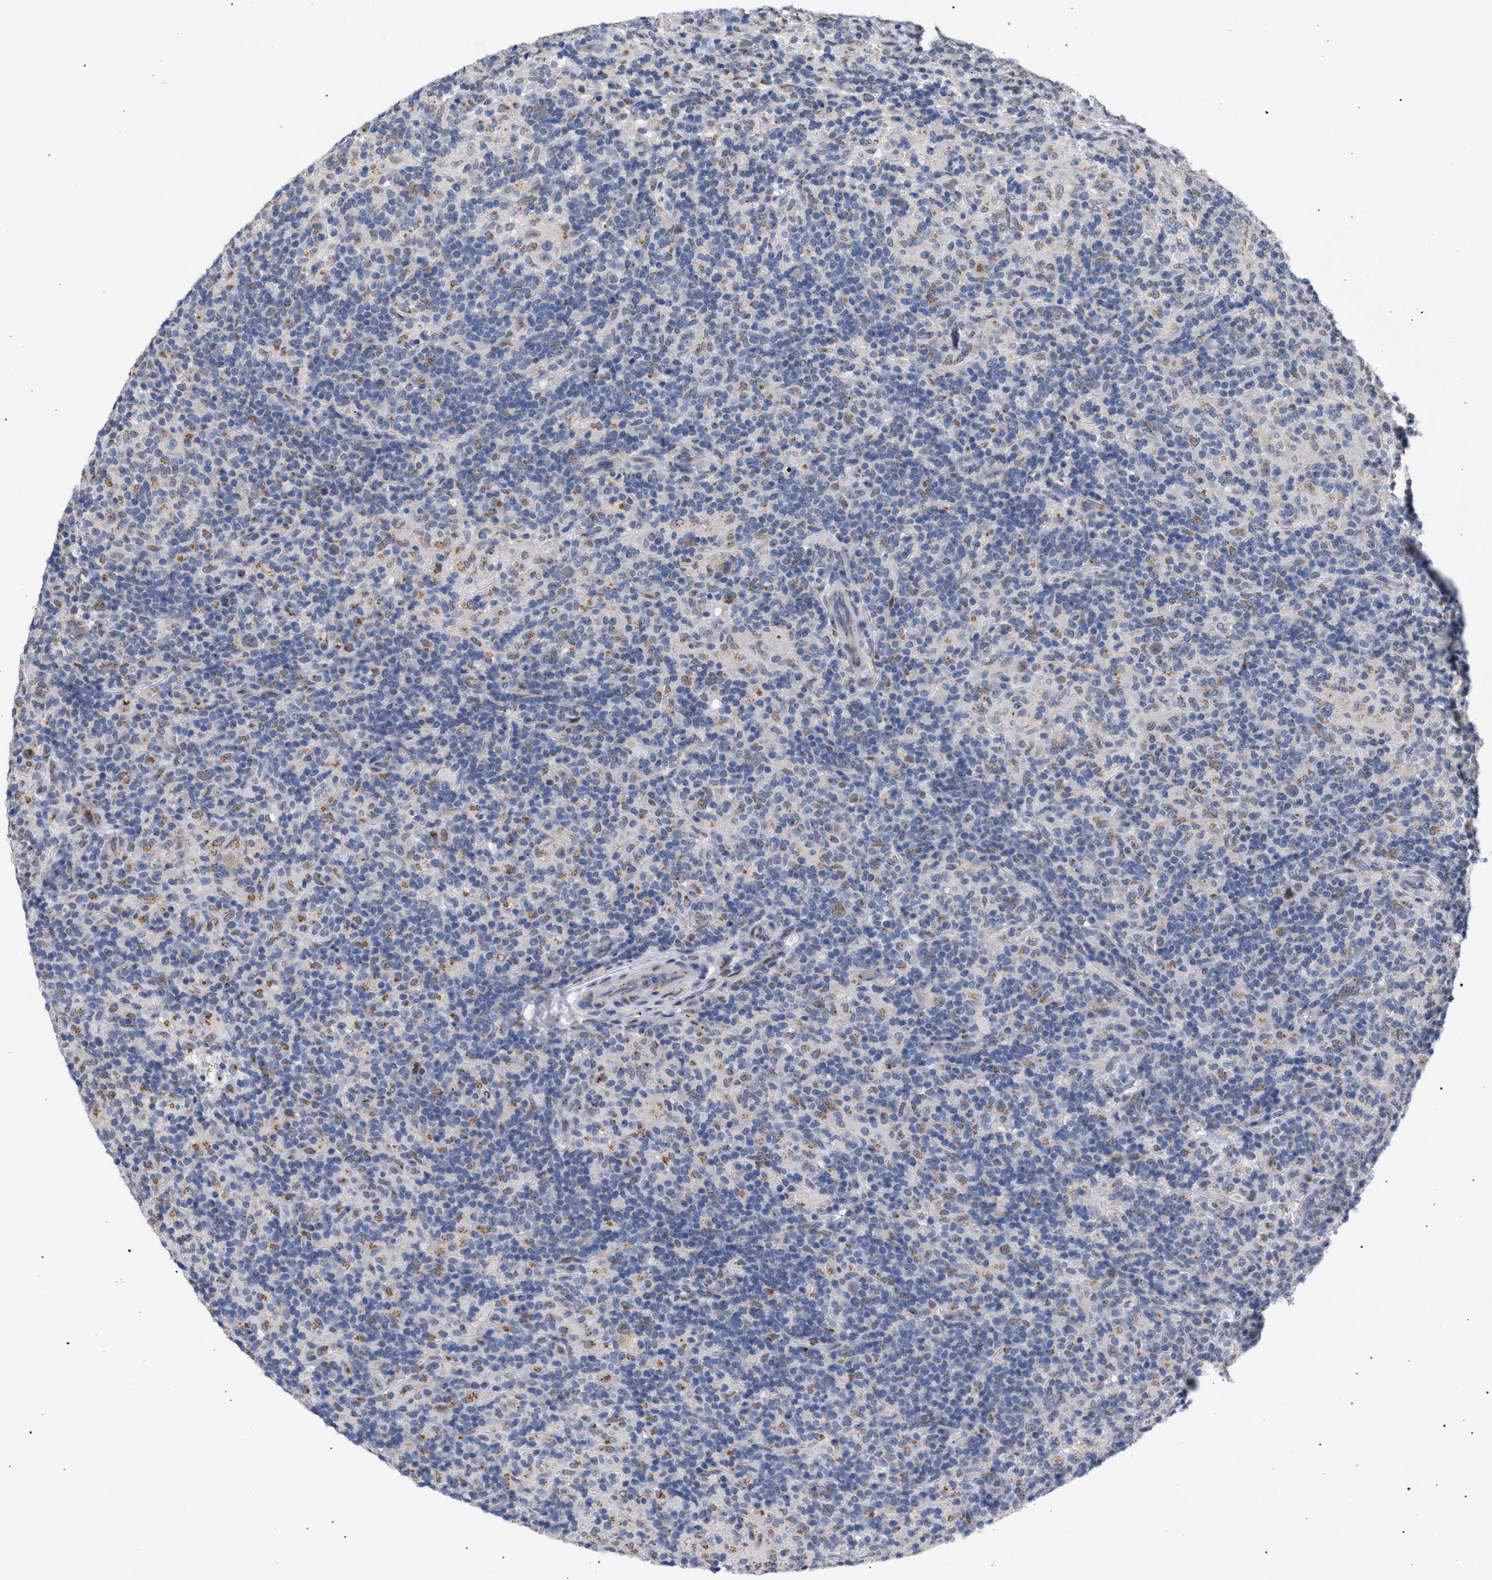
{"staining": {"intensity": "weak", "quantity": "<25%", "location": "cytoplasmic/membranous"}, "tissue": "lymphoma", "cell_type": "Tumor cells", "image_type": "cancer", "snomed": [{"axis": "morphology", "description": "Hodgkin's disease, NOS"}, {"axis": "topography", "description": "Lymph node"}], "caption": "Immunohistochemical staining of Hodgkin's disease reveals no significant positivity in tumor cells.", "gene": "GOLGA2", "patient": {"sex": "male", "age": 70}}